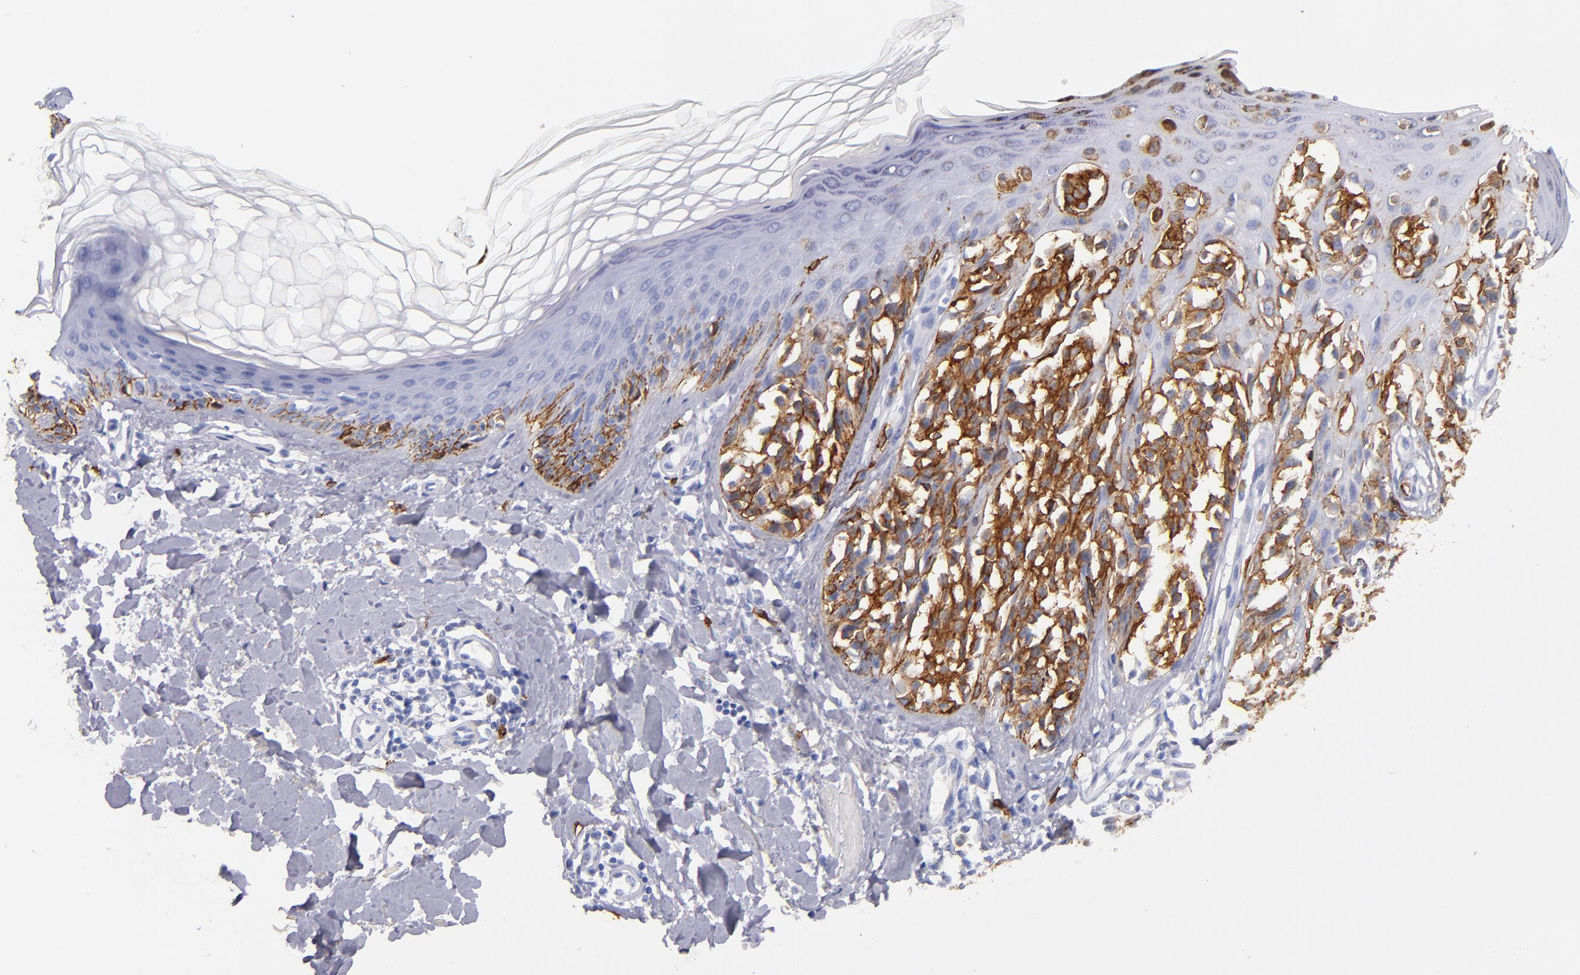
{"staining": {"intensity": "moderate", "quantity": ">75%", "location": "cytoplasmic/membranous"}, "tissue": "melanoma", "cell_type": "Tumor cells", "image_type": "cancer", "snomed": [{"axis": "morphology", "description": "Malignant melanoma, NOS"}, {"axis": "topography", "description": "Skin"}], "caption": "A high-resolution micrograph shows IHC staining of malignant melanoma, which exhibits moderate cytoplasmic/membranous expression in approximately >75% of tumor cells.", "gene": "KIT", "patient": {"sex": "female", "age": 38}}